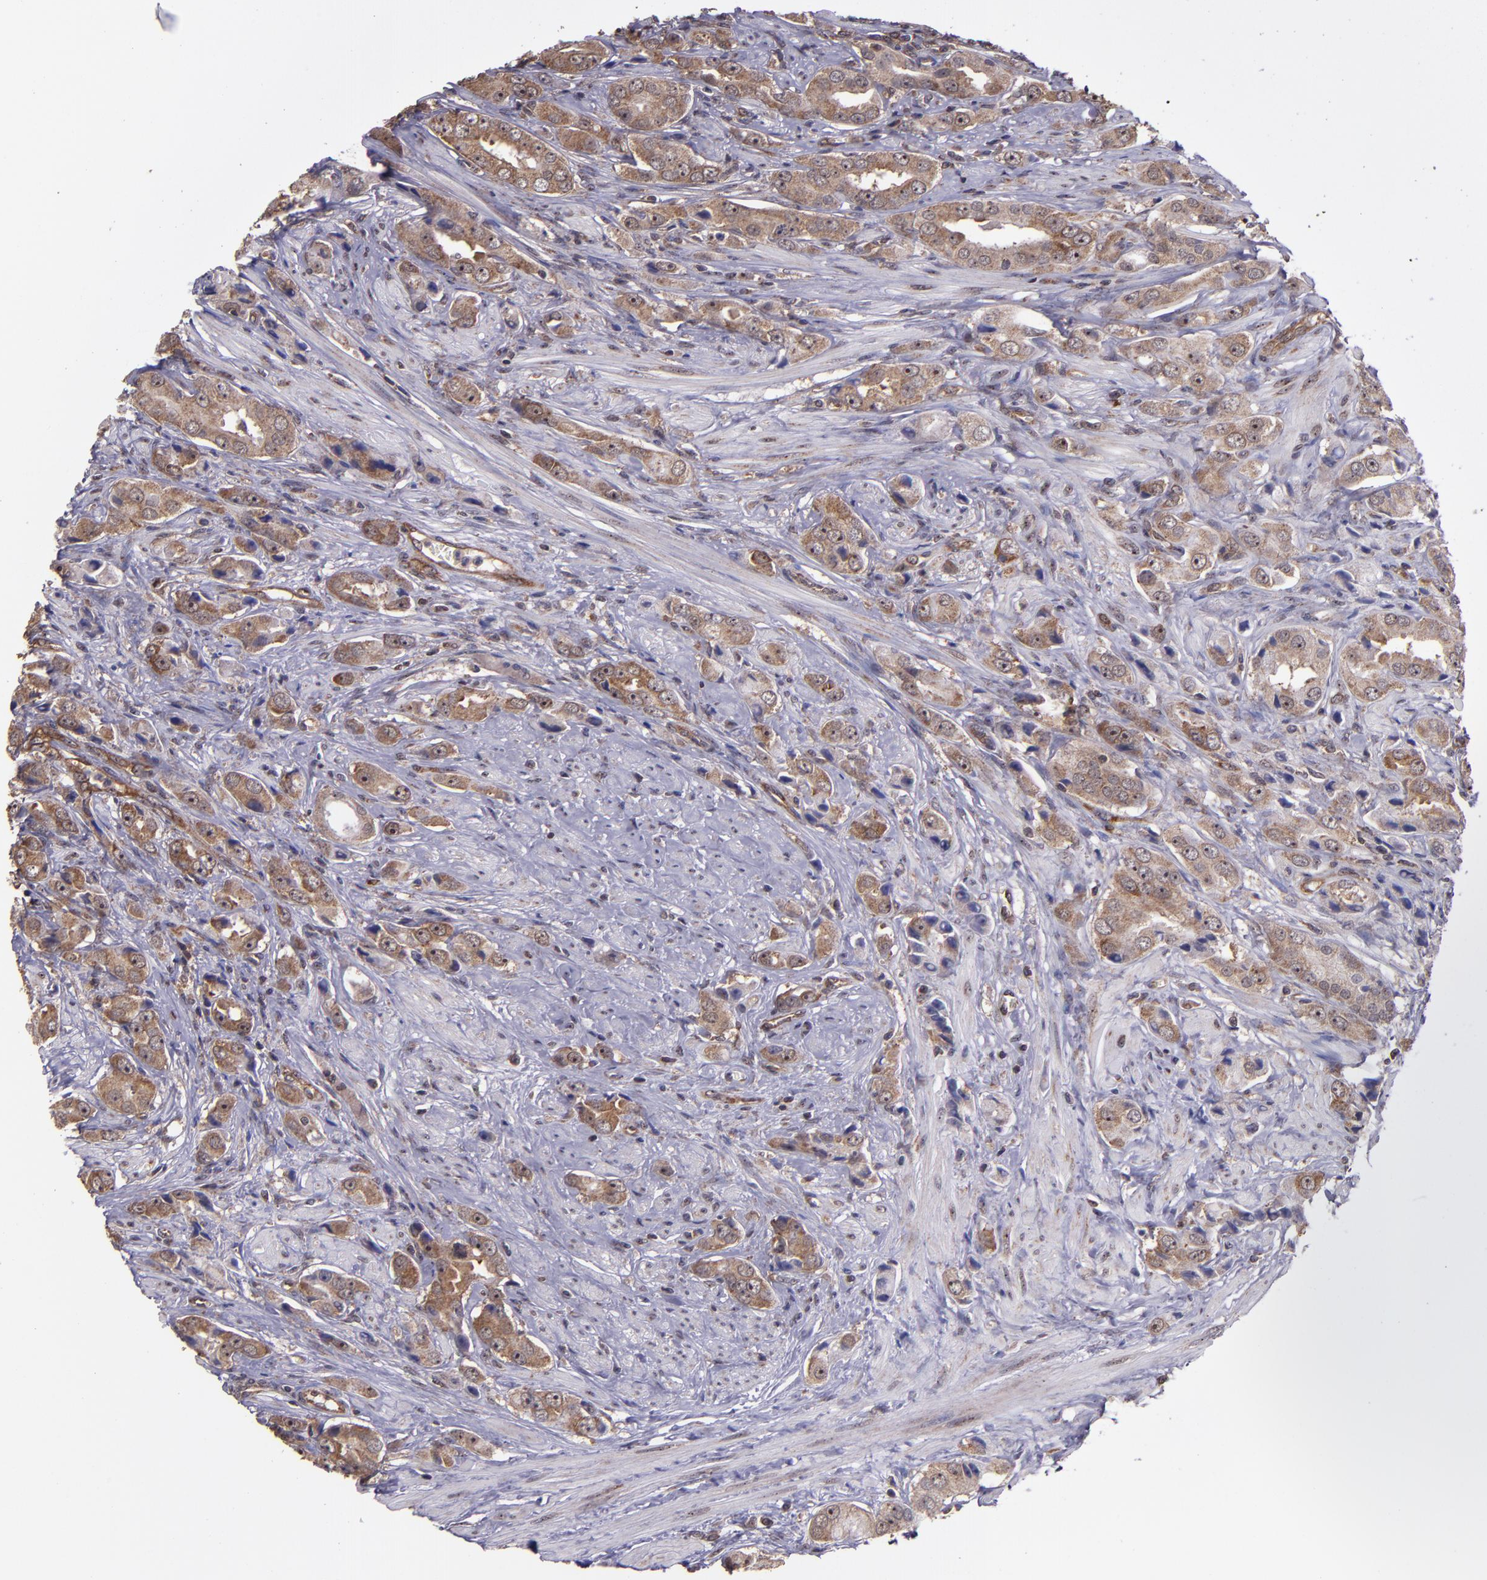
{"staining": {"intensity": "strong", "quantity": ">75%", "location": "cytoplasmic/membranous"}, "tissue": "prostate cancer", "cell_type": "Tumor cells", "image_type": "cancer", "snomed": [{"axis": "morphology", "description": "Adenocarcinoma, Medium grade"}, {"axis": "topography", "description": "Prostate"}], "caption": "Tumor cells reveal high levels of strong cytoplasmic/membranous positivity in approximately >75% of cells in prostate cancer.", "gene": "USP51", "patient": {"sex": "male", "age": 53}}